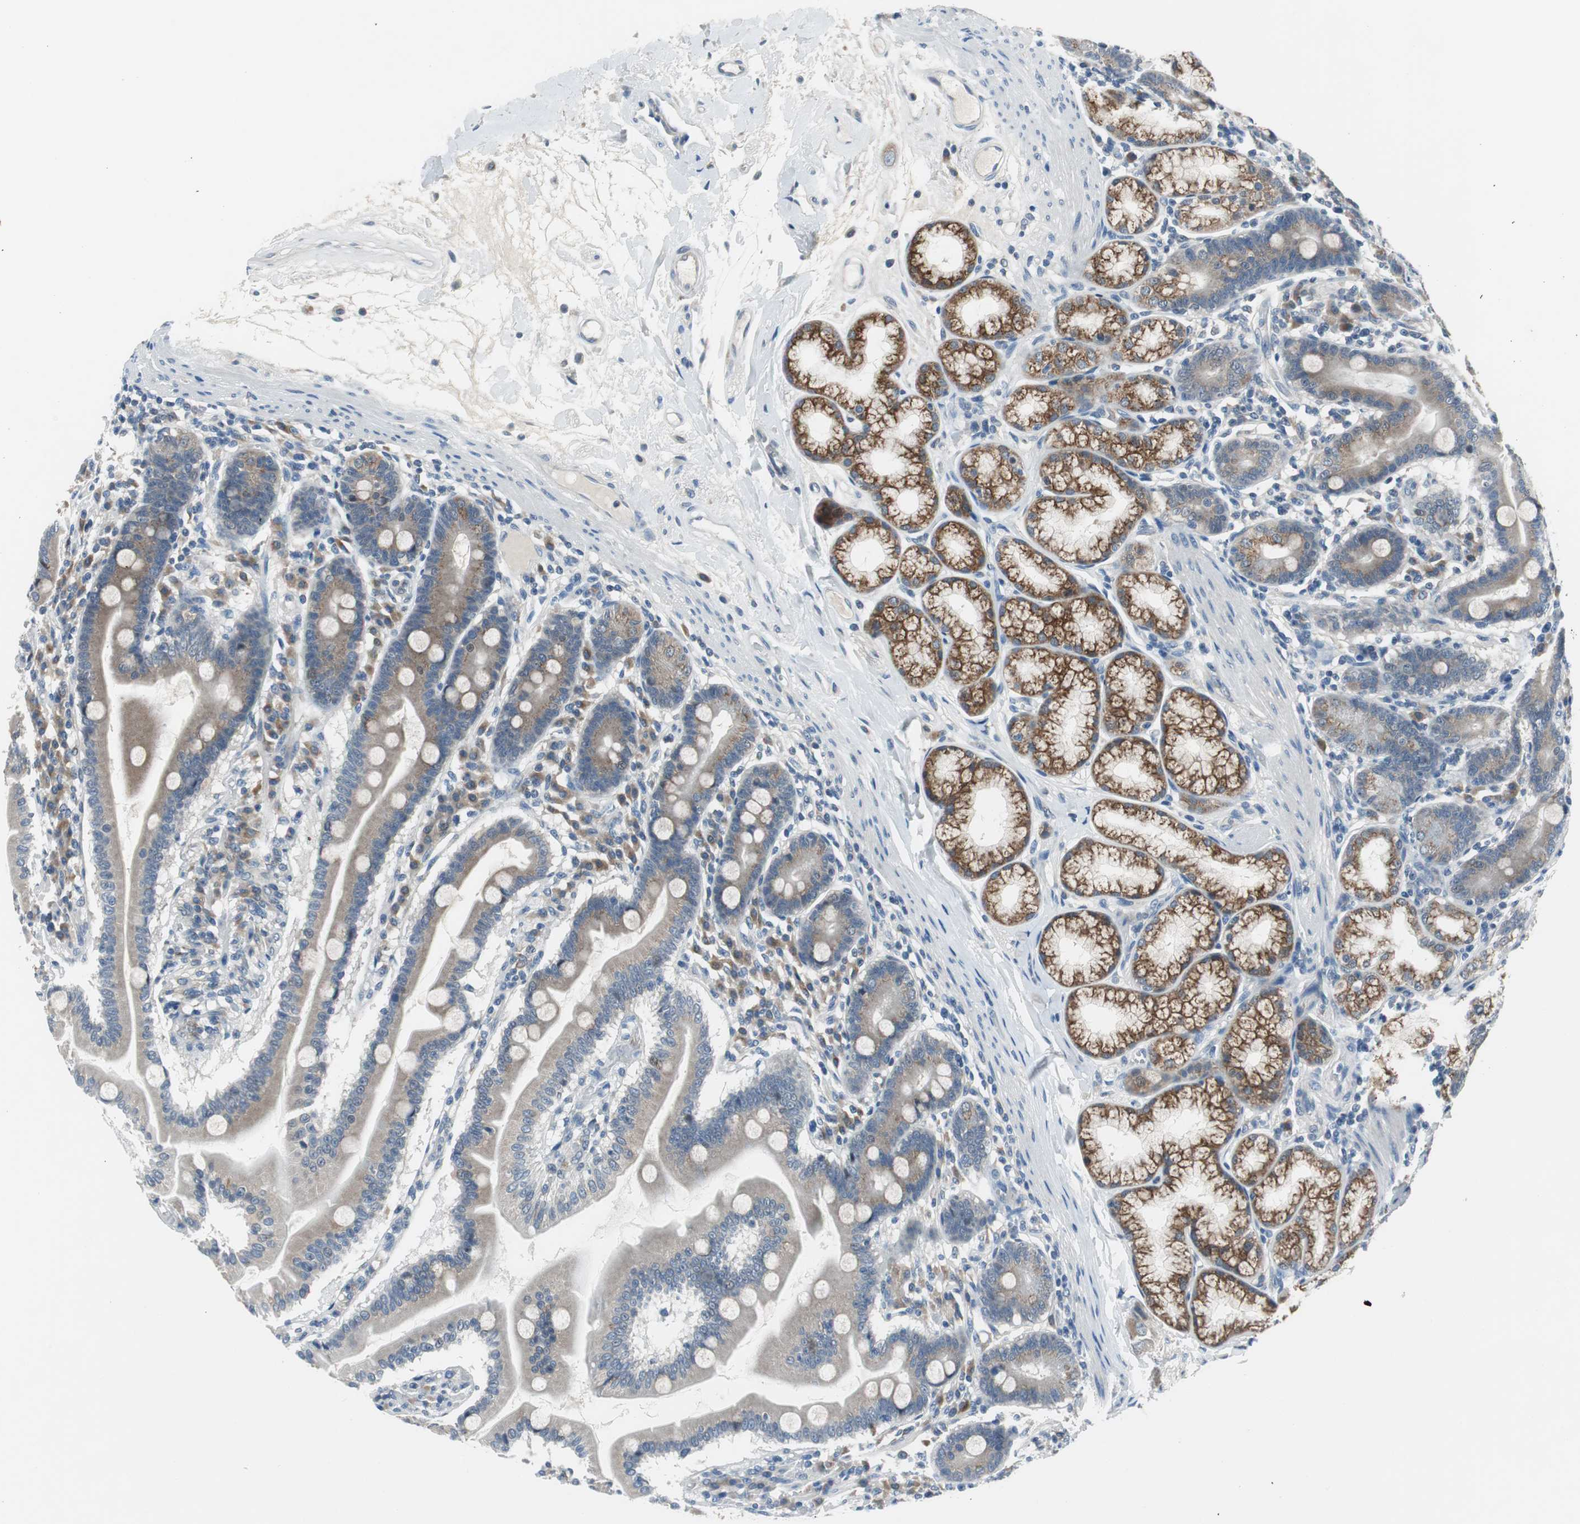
{"staining": {"intensity": "strong", "quantity": "25%-75%", "location": "cytoplasmic/membranous"}, "tissue": "duodenum", "cell_type": "Glandular cells", "image_type": "normal", "snomed": [{"axis": "morphology", "description": "Normal tissue, NOS"}, {"axis": "topography", "description": "Duodenum"}], "caption": "Immunohistochemistry (DAB (3,3'-diaminobenzidine)) staining of unremarkable human duodenum demonstrates strong cytoplasmic/membranous protein expression in approximately 25%-75% of glandular cells.", "gene": "PLAA", "patient": {"sex": "female", "age": 64}}